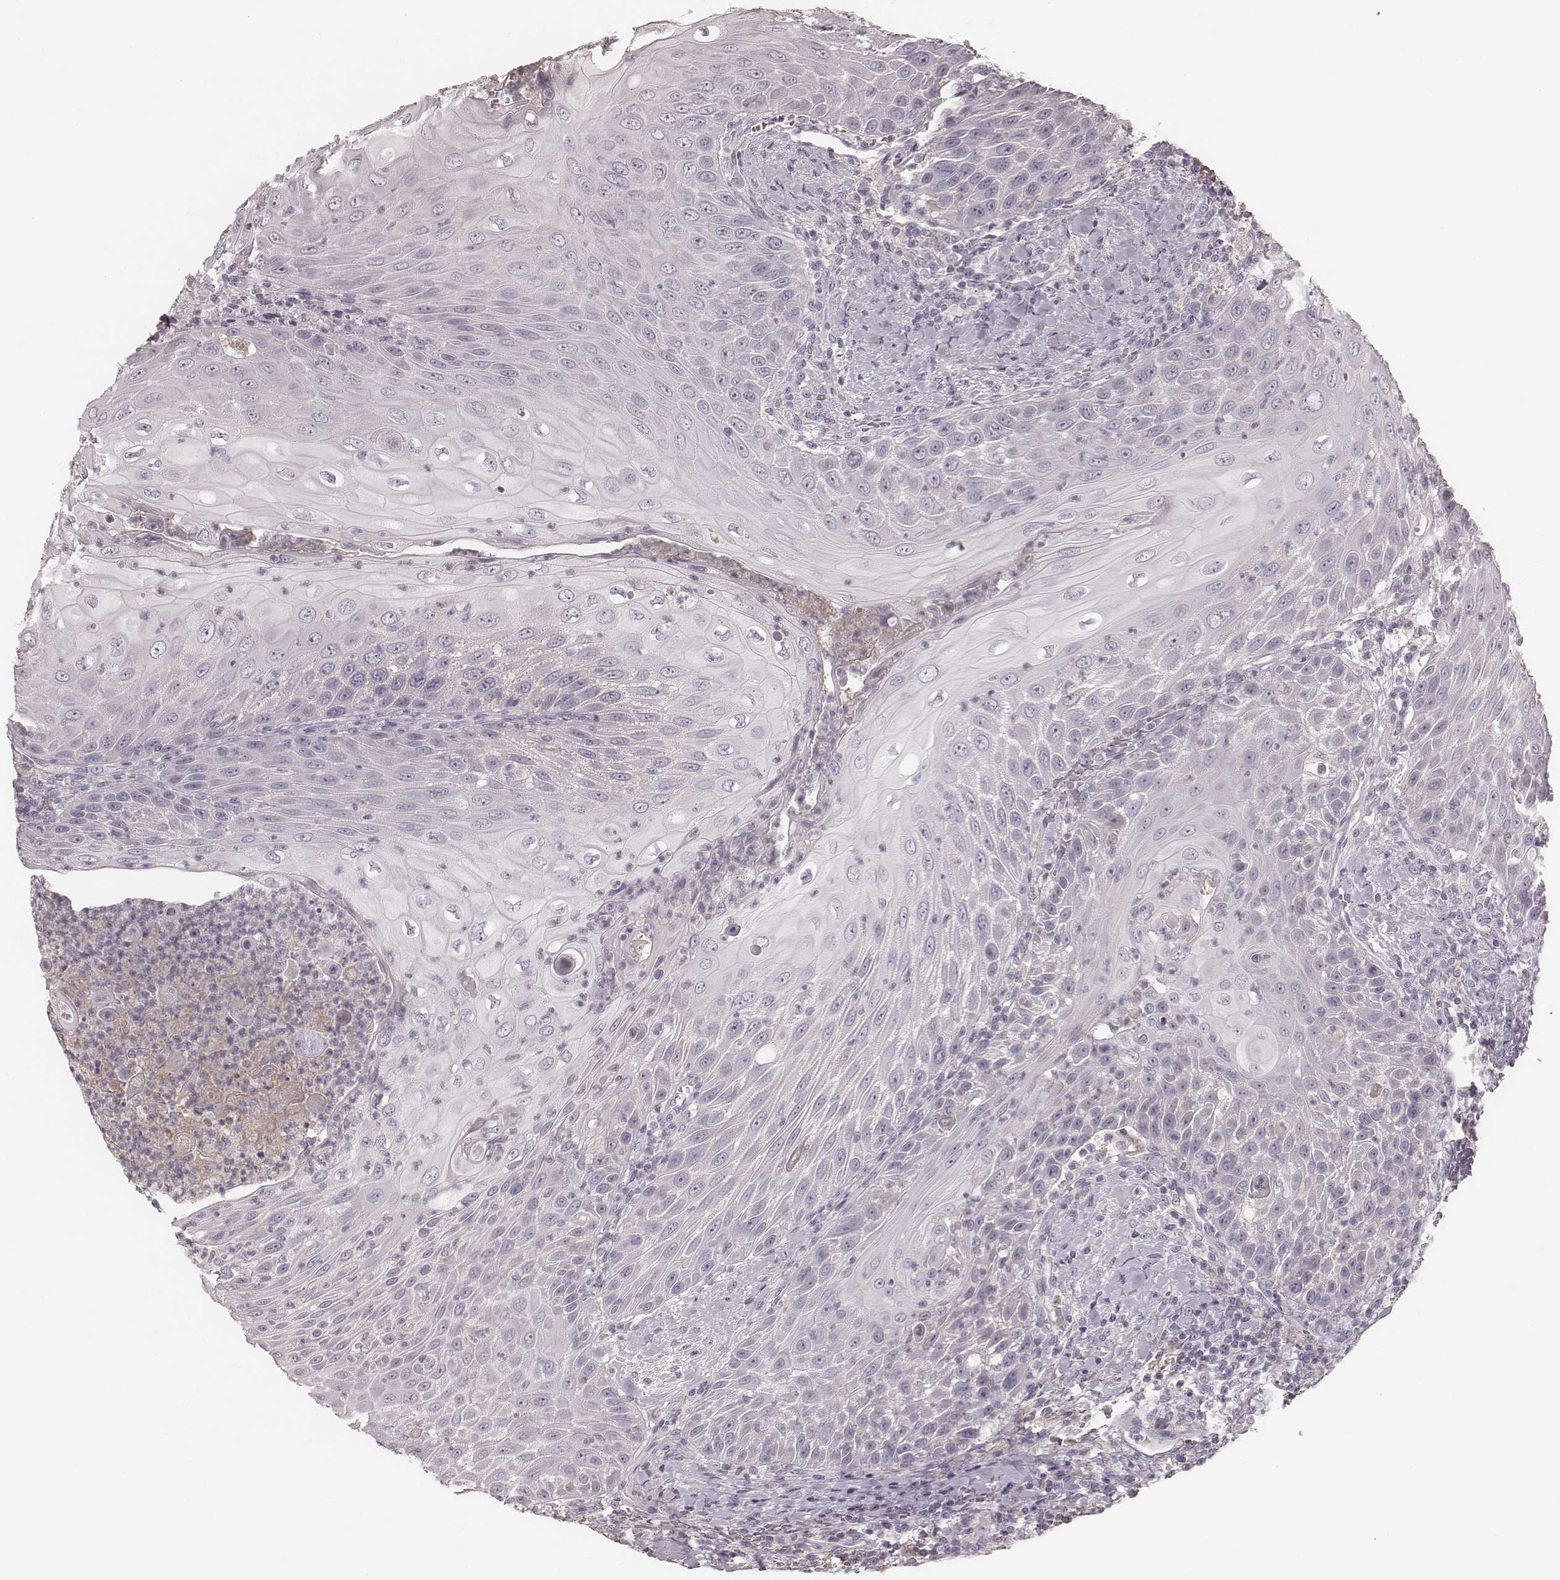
{"staining": {"intensity": "negative", "quantity": "none", "location": "none"}, "tissue": "head and neck cancer", "cell_type": "Tumor cells", "image_type": "cancer", "snomed": [{"axis": "morphology", "description": "Squamous cell carcinoma, NOS"}, {"axis": "topography", "description": "Head-Neck"}], "caption": "Micrograph shows no protein staining in tumor cells of head and neck cancer tissue.", "gene": "SMIM24", "patient": {"sex": "male", "age": 69}}